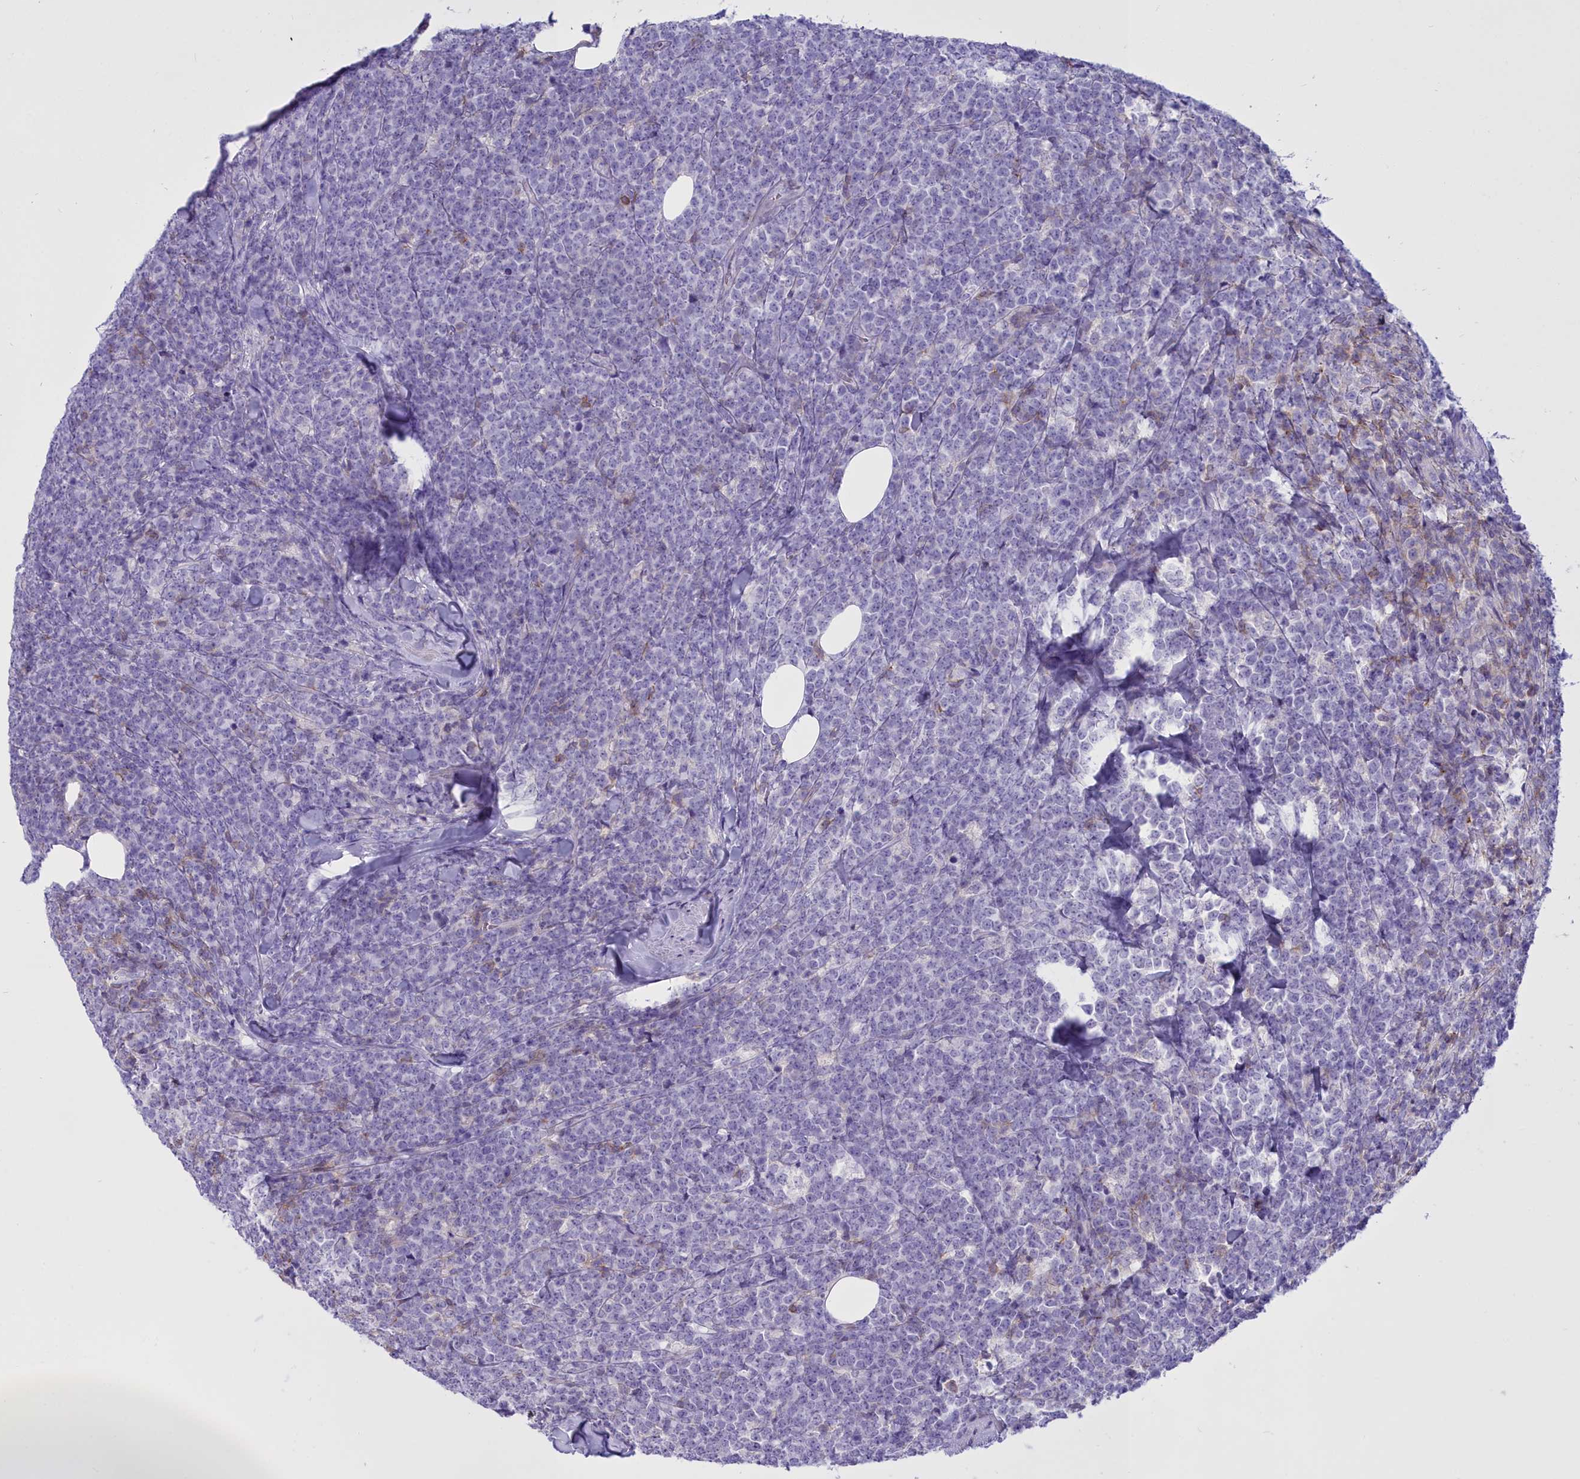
{"staining": {"intensity": "negative", "quantity": "none", "location": "none"}, "tissue": "lymphoma", "cell_type": "Tumor cells", "image_type": "cancer", "snomed": [{"axis": "morphology", "description": "Malignant lymphoma, non-Hodgkin's type, High grade"}, {"axis": "topography", "description": "Small intestine"}], "caption": "Photomicrograph shows no protein expression in tumor cells of high-grade malignant lymphoma, non-Hodgkin's type tissue.", "gene": "CD5", "patient": {"sex": "male", "age": 8}}